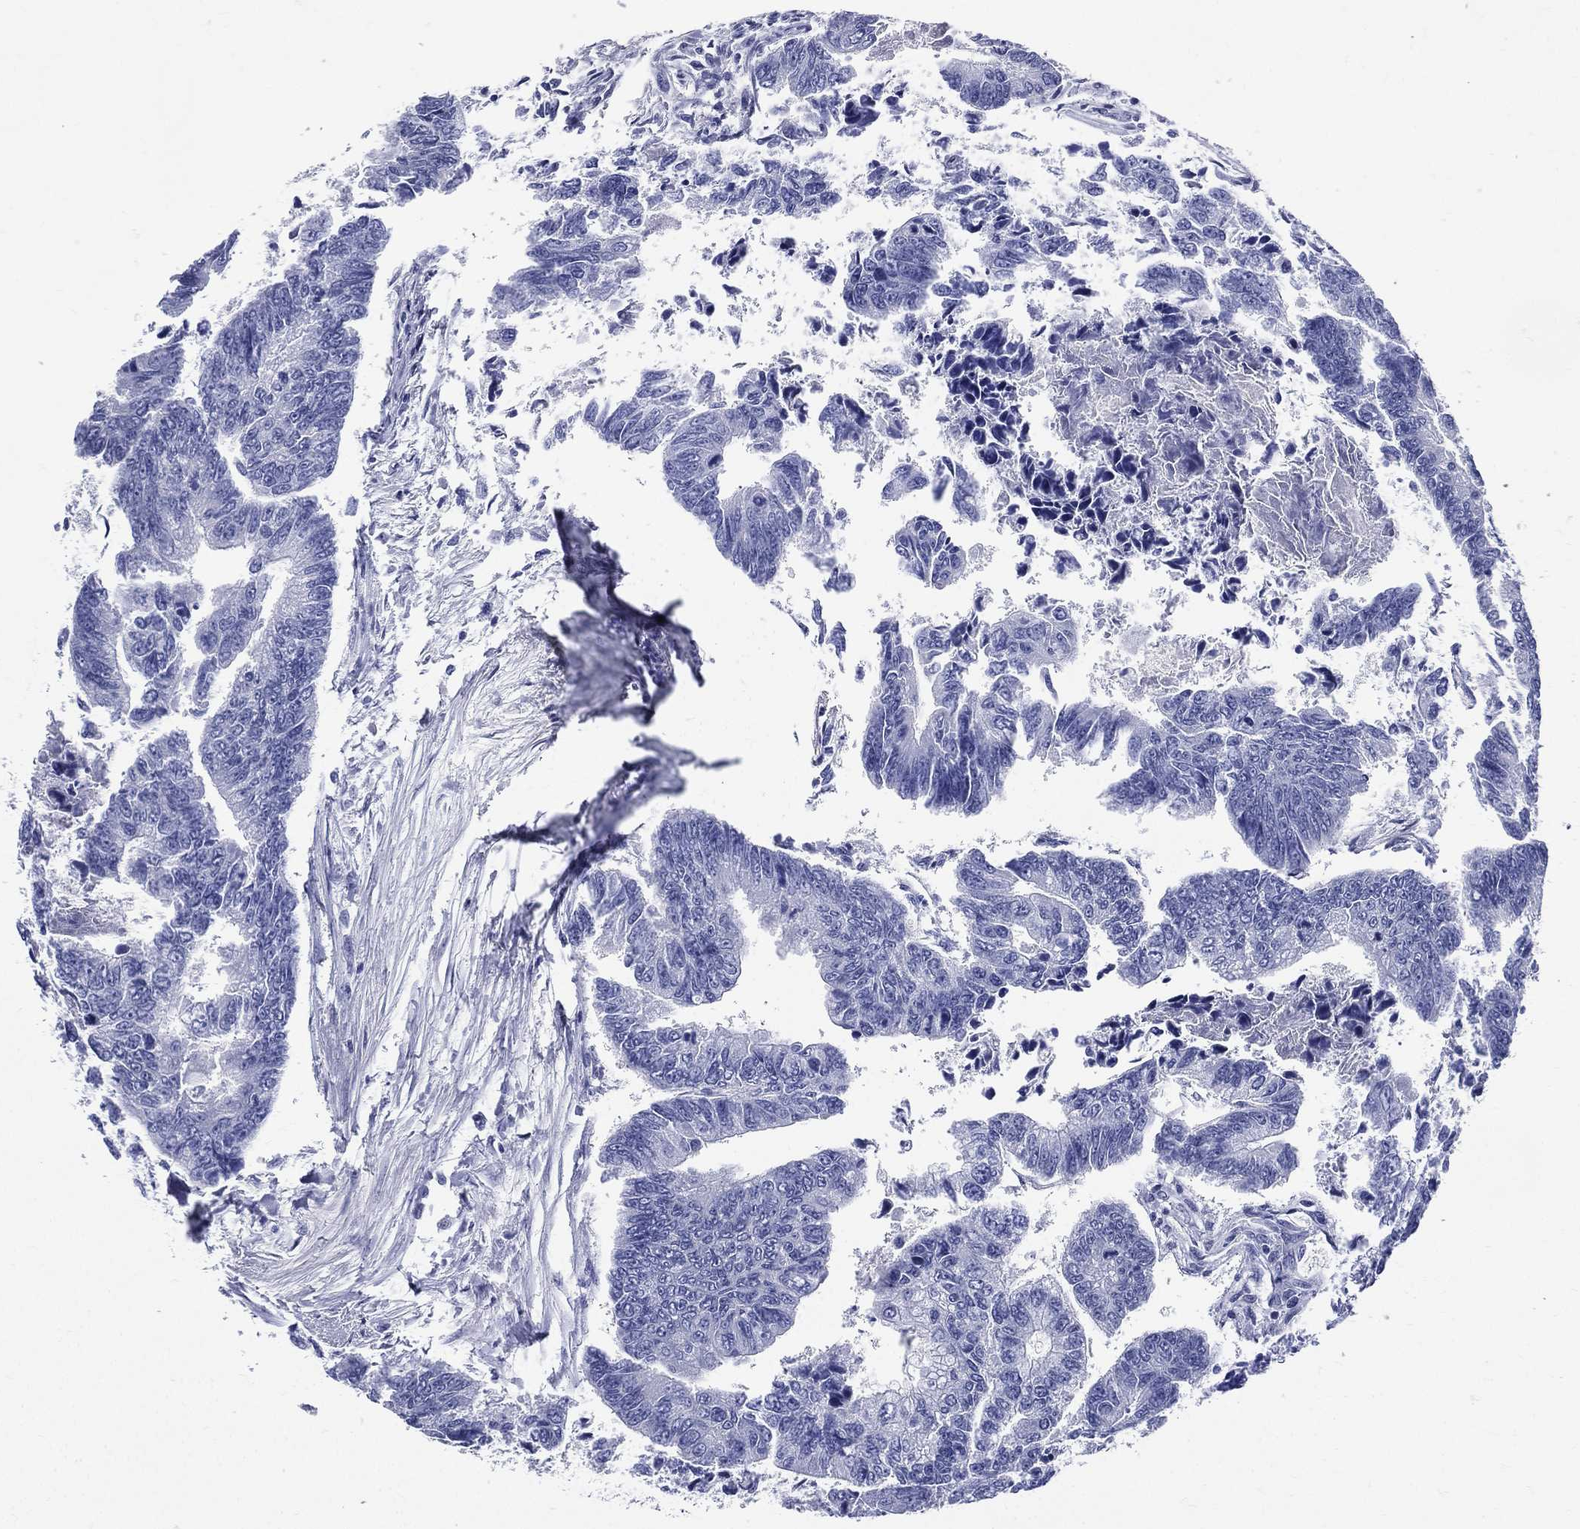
{"staining": {"intensity": "negative", "quantity": "none", "location": "none"}, "tissue": "colorectal cancer", "cell_type": "Tumor cells", "image_type": "cancer", "snomed": [{"axis": "morphology", "description": "Adenocarcinoma, NOS"}, {"axis": "topography", "description": "Colon"}], "caption": "Immunohistochemistry (IHC) image of neoplastic tissue: colorectal adenocarcinoma stained with DAB exhibits no significant protein expression in tumor cells. Brightfield microscopy of immunohistochemistry stained with DAB (brown) and hematoxylin (blue), captured at high magnification.", "gene": "DPYS", "patient": {"sex": "female", "age": 65}}